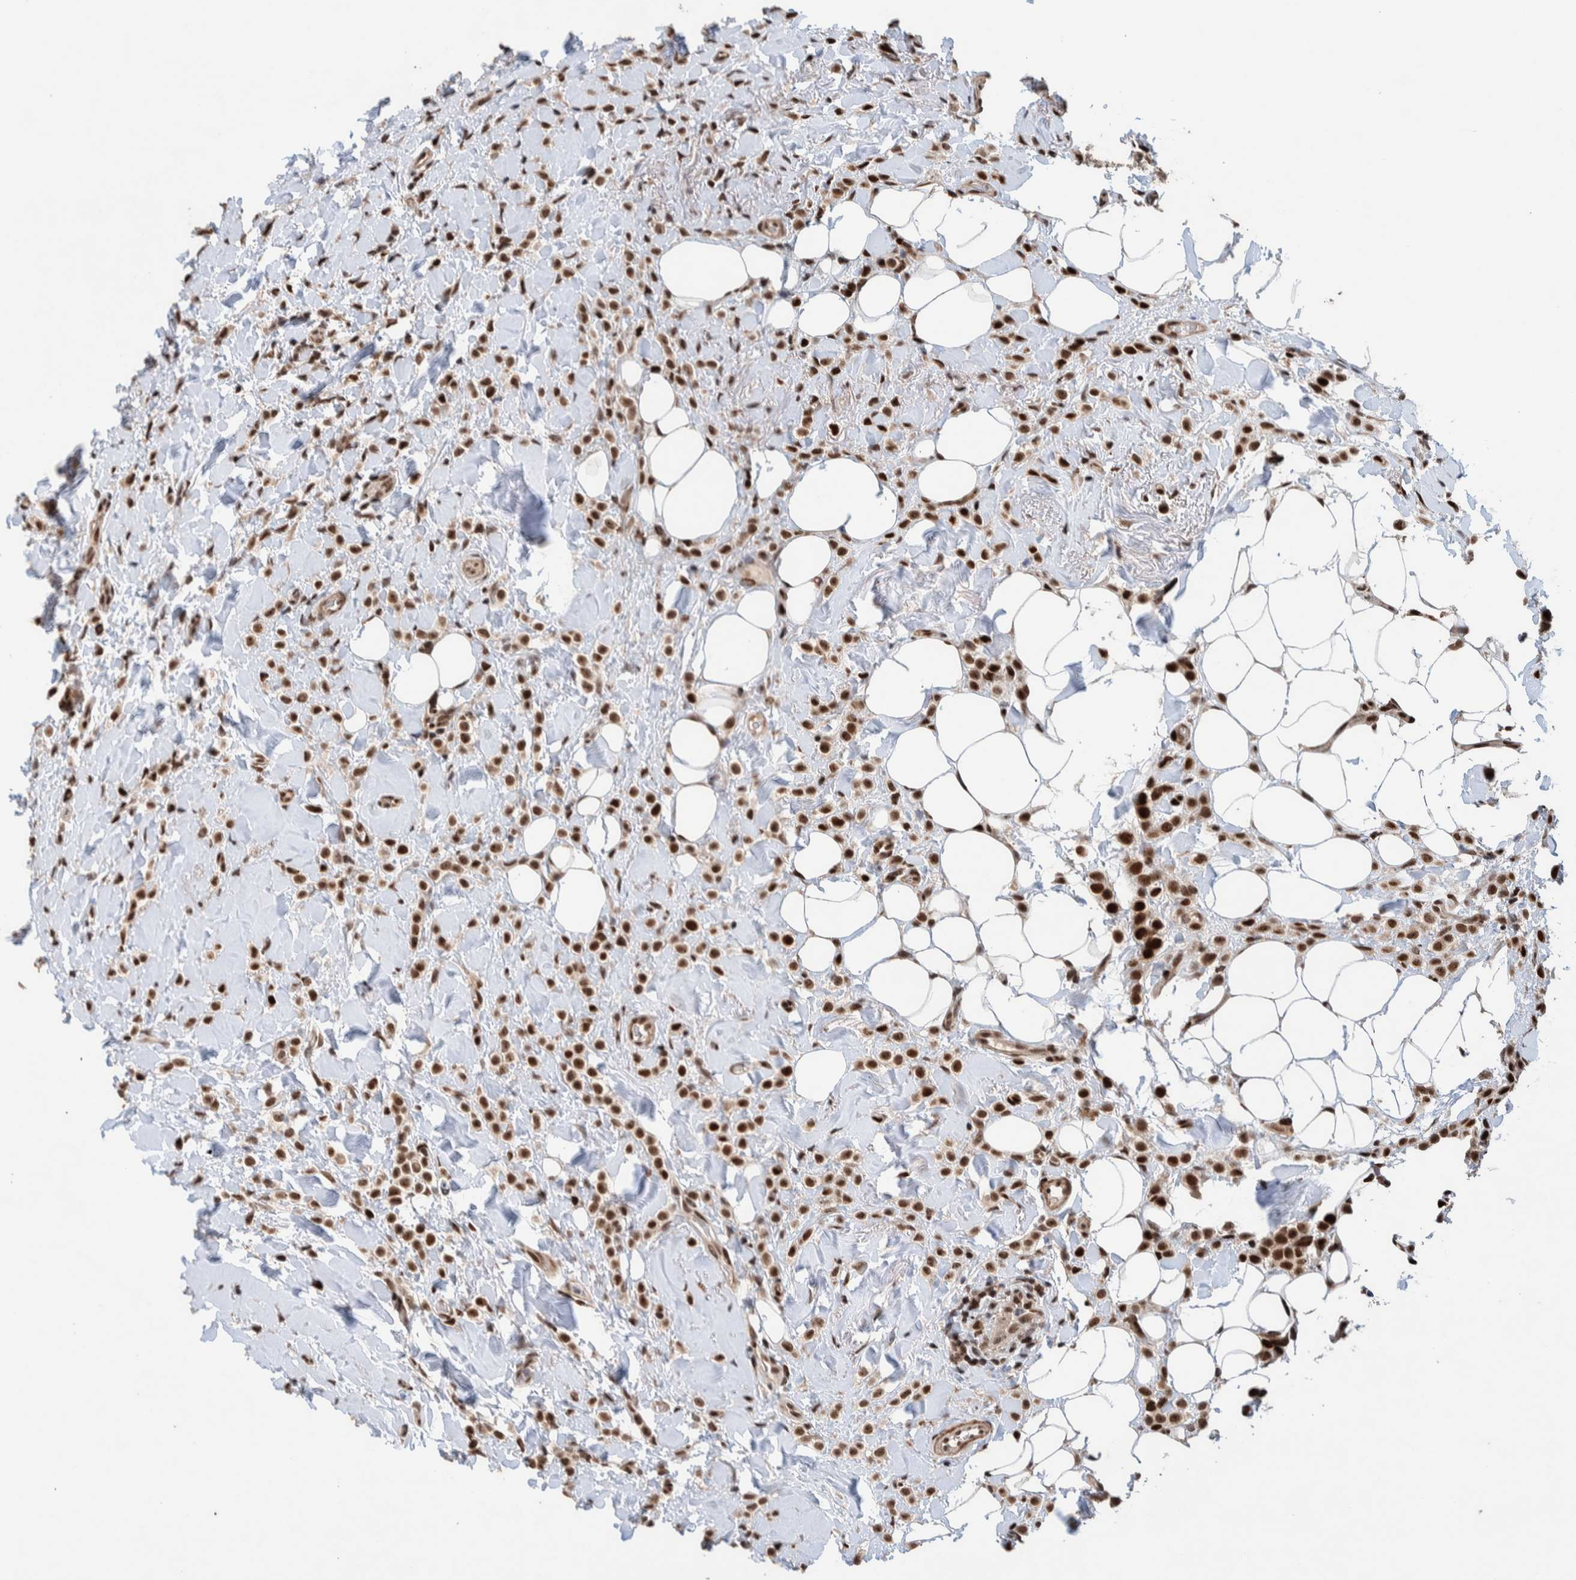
{"staining": {"intensity": "moderate", "quantity": ">75%", "location": "nuclear"}, "tissue": "breast cancer", "cell_type": "Tumor cells", "image_type": "cancer", "snomed": [{"axis": "morphology", "description": "Normal tissue, NOS"}, {"axis": "morphology", "description": "Lobular carcinoma"}, {"axis": "topography", "description": "Breast"}], "caption": "Lobular carcinoma (breast) stained for a protein displays moderate nuclear positivity in tumor cells.", "gene": "CHD4", "patient": {"sex": "female", "age": 50}}